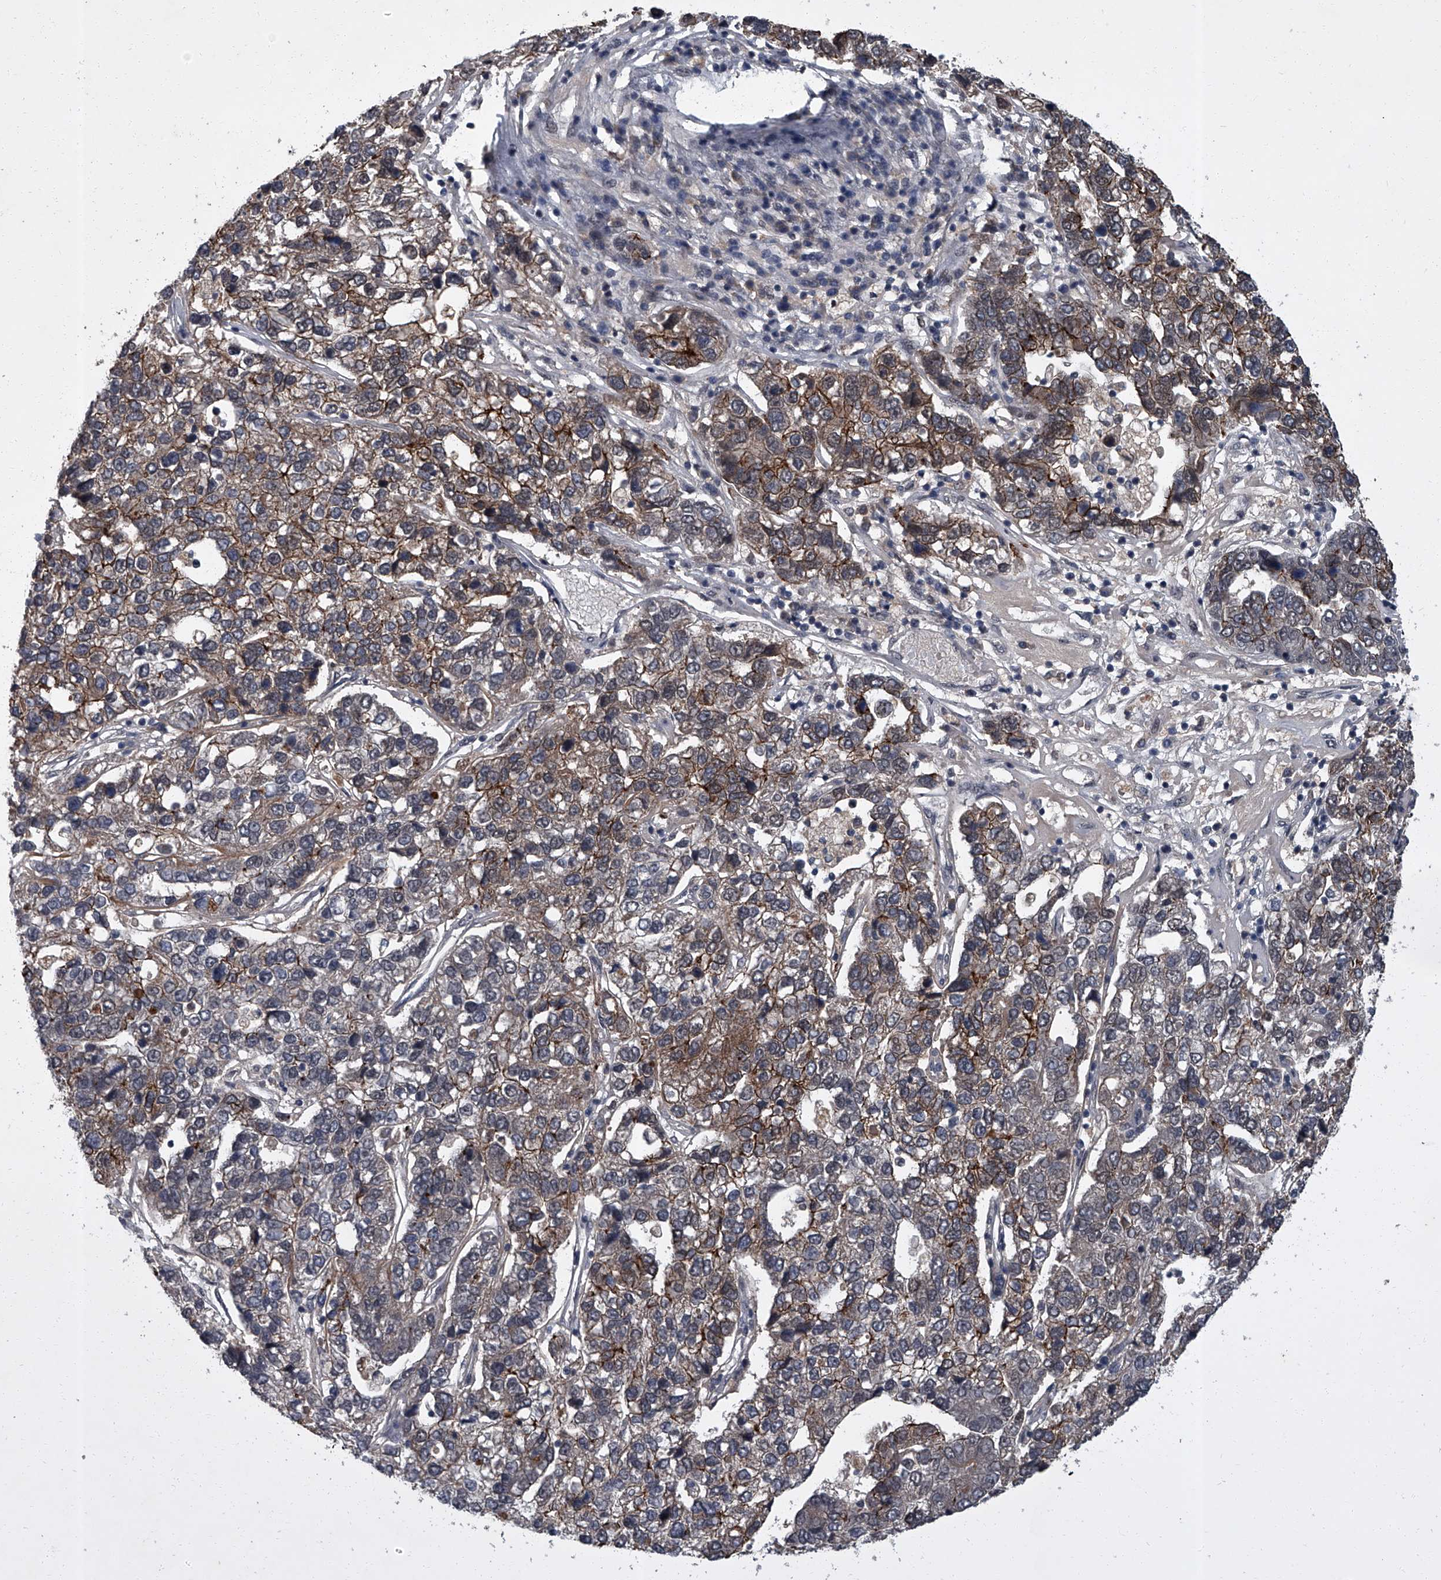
{"staining": {"intensity": "moderate", "quantity": ">75%", "location": "cytoplasmic/membranous"}, "tissue": "pancreatic cancer", "cell_type": "Tumor cells", "image_type": "cancer", "snomed": [{"axis": "morphology", "description": "Adenocarcinoma, NOS"}, {"axis": "topography", "description": "Pancreas"}], "caption": "Immunohistochemistry of human pancreatic cancer (adenocarcinoma) reveals medium levels of moderate cytoplasmic/membranous staining in approximately >75% of tumor cells.", "gene": "ZNF518B", "patient": {"sex": "female", "age": 61}}